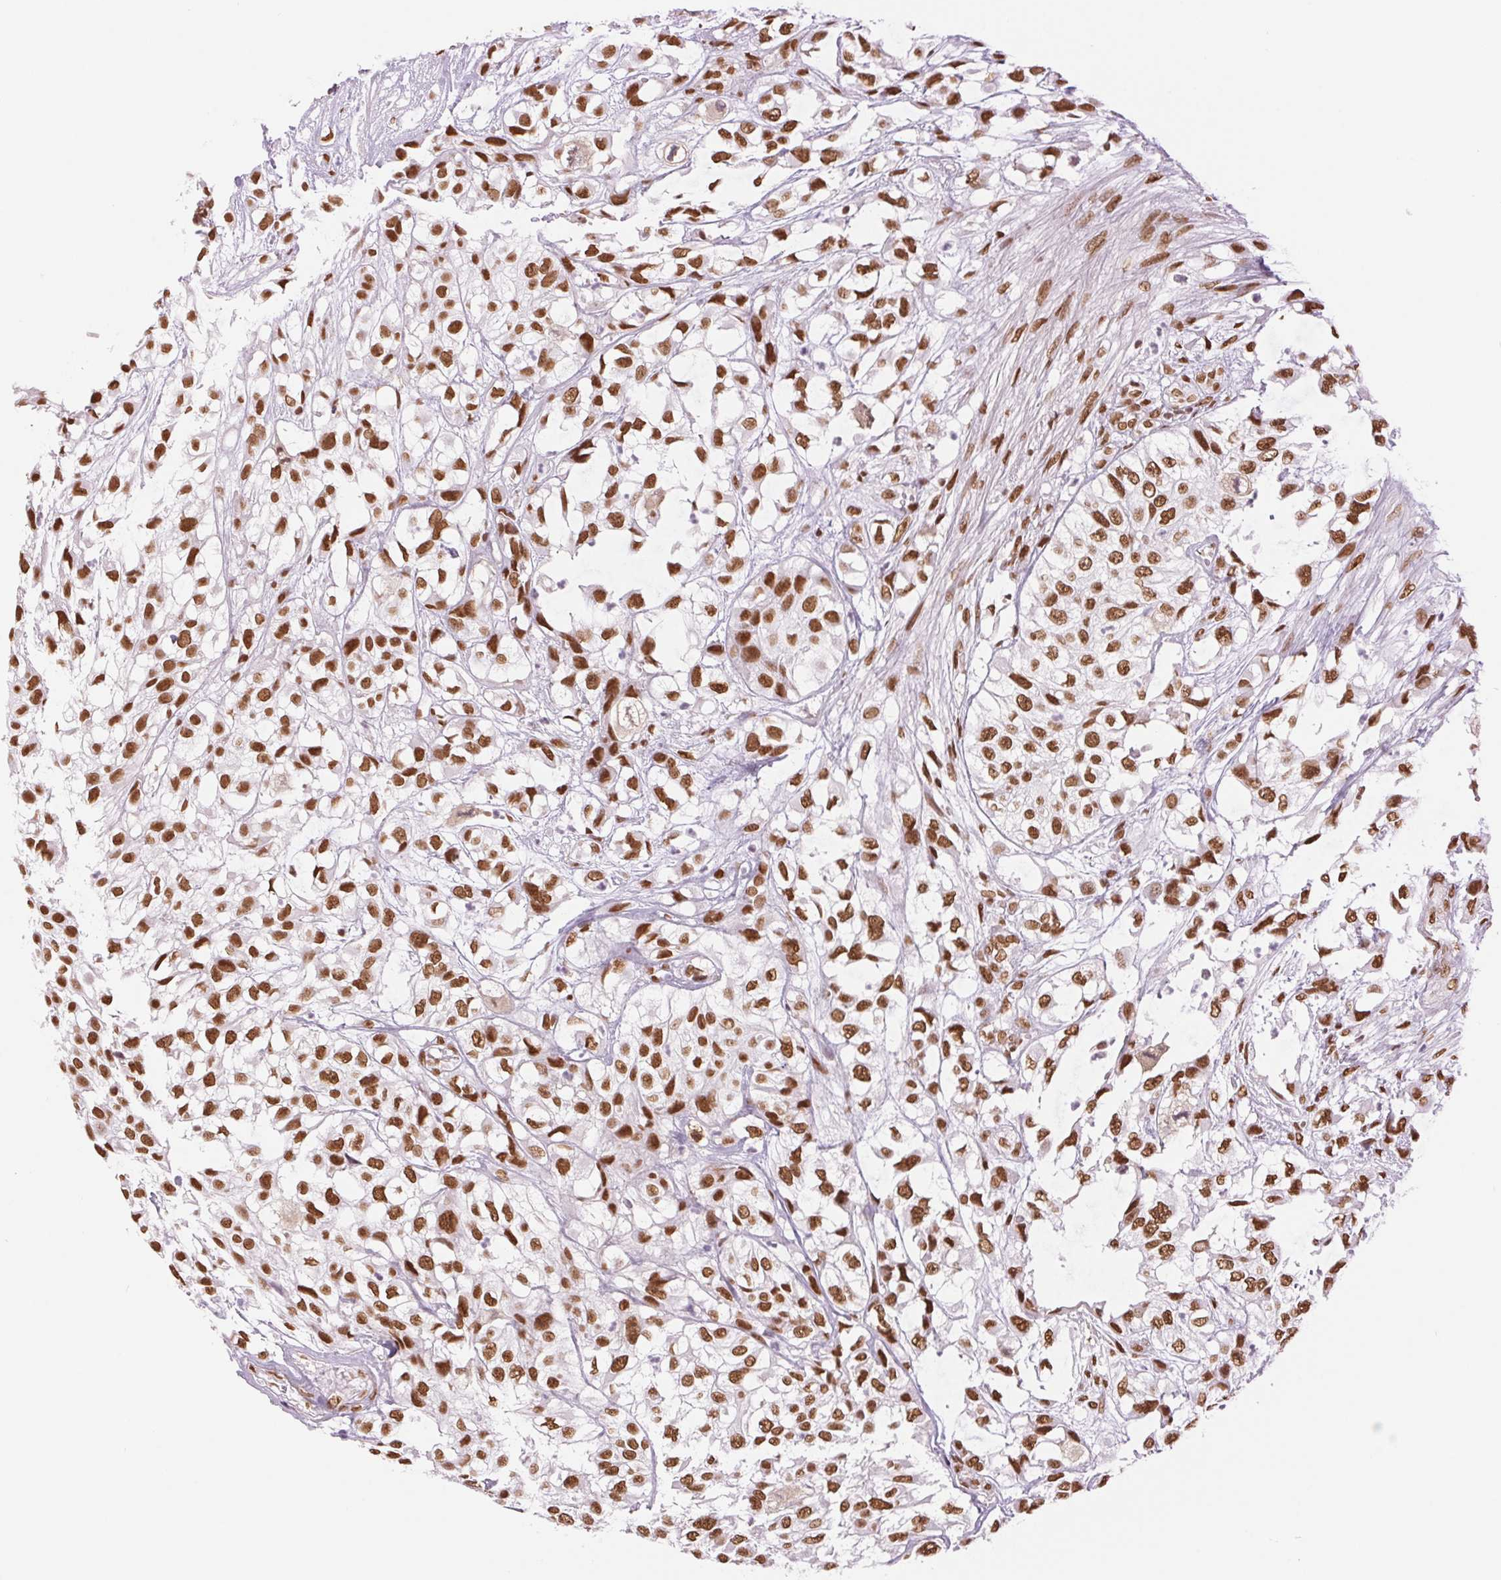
{"staining": {"intensity": "strong", "quantity": ">75%", "location": "nuclear"}, "tissue": "urothelial cancer", "cell_type": "Tumor cells", "image_type": "cancer", "snomed": [{"axis": "morphology", "description": "Urothelial carcinoma, High grade"}, {"axis": "topography", "description": "Urinary bladder"}], "caption": "DAB immunohistochemical staining of human urothelial cancer reveals strong nuclear protein staining in approximately >75% of tumor cells.", "gene": "ZFR2", "patient": {"sex": "male", "age": 56}}